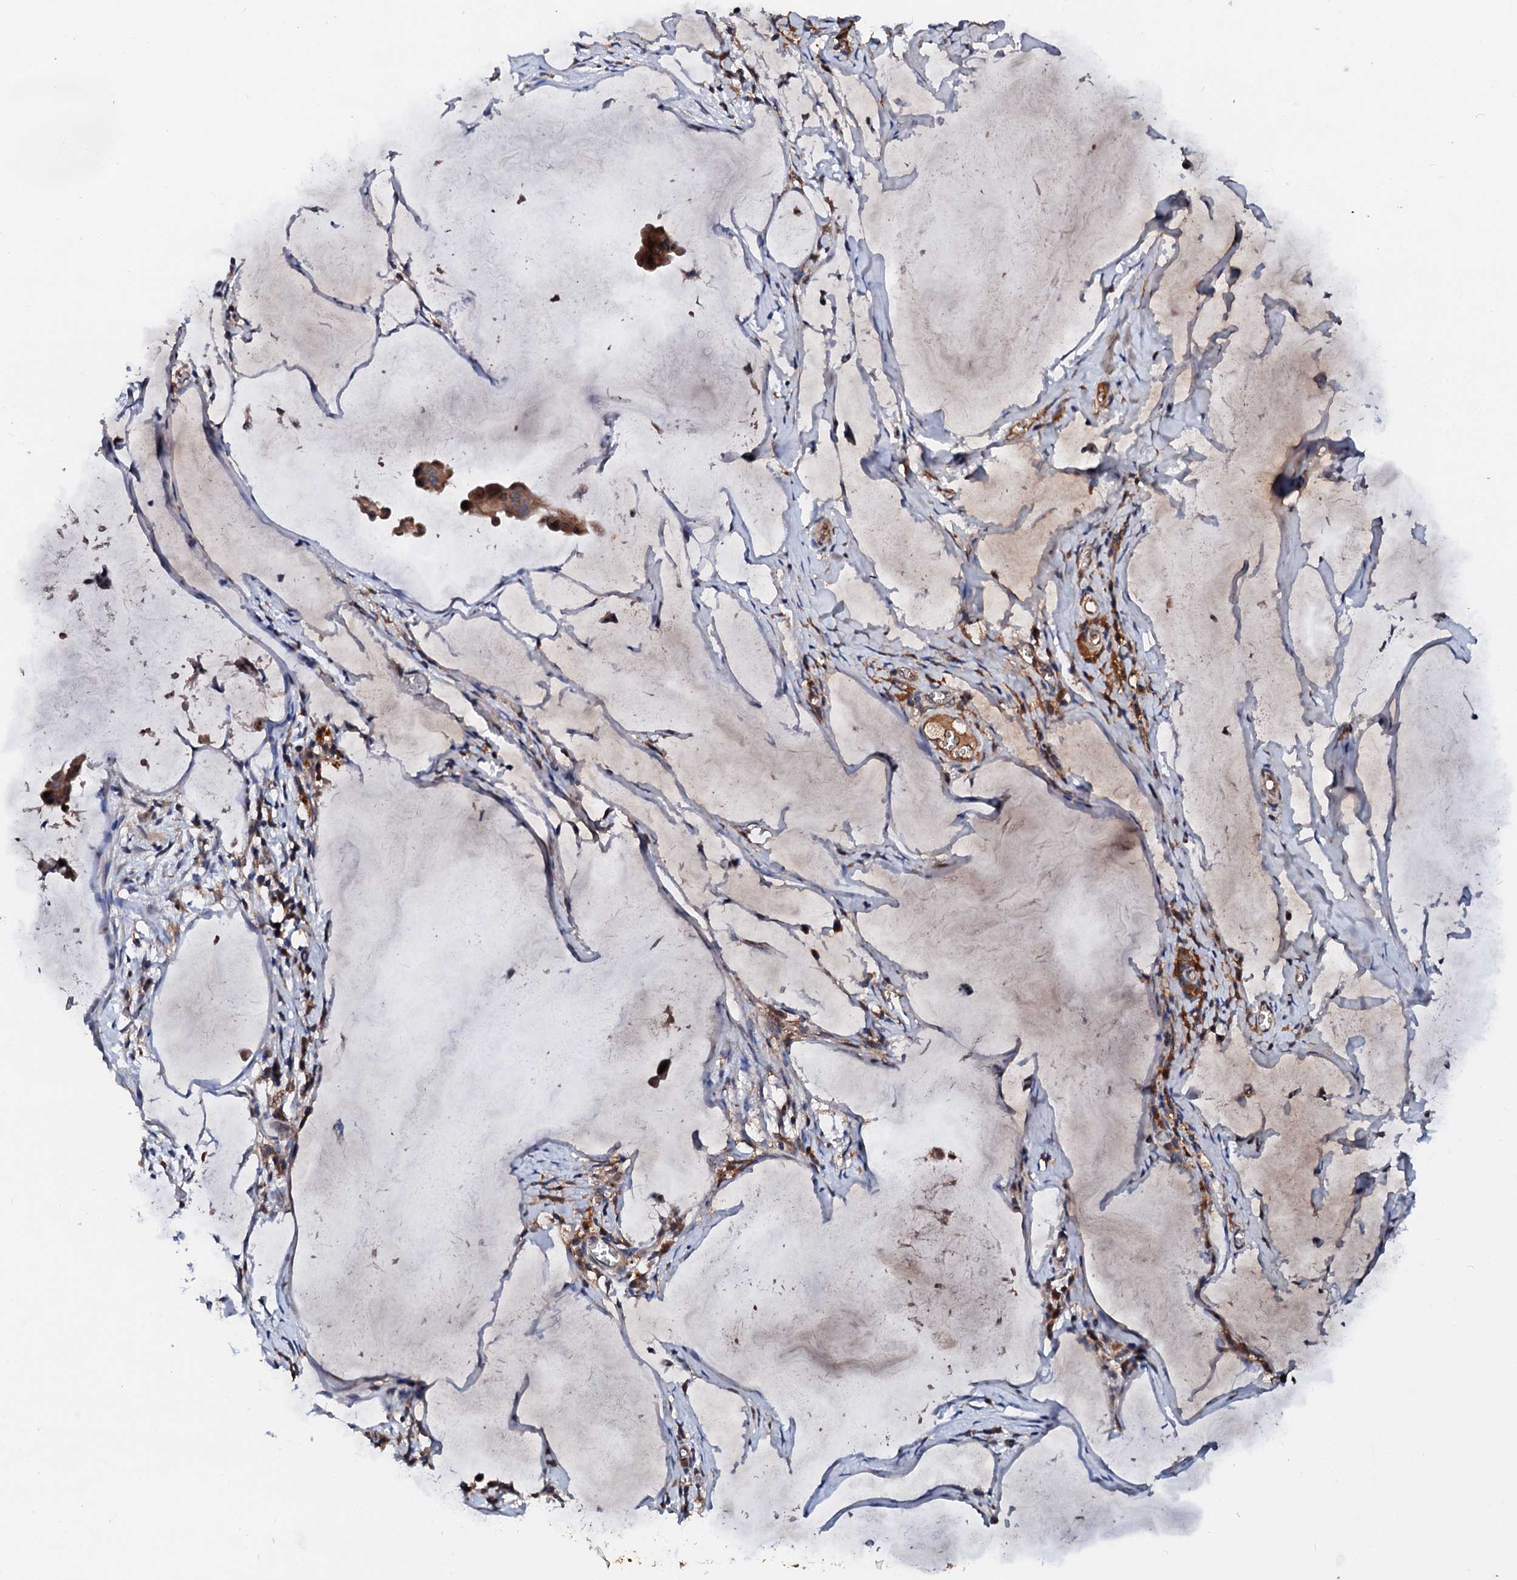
{"staining": {"intensity": "strong", "quantity": ">75%", "location": "cytoplasmic/membranous"}, "tissue": "ovarian cancer", "cell_type": "Tumor cells", "image_type": "cancer", "snomed": [{"axis": "morphology", "description": "Cystadenocarcinoma, mucinous, NOS"}, {"axis": "topography", "description": "Ovary"}], "caption": "The immunohistochemical stain highlights strong cytoplasmic/membranous expression in tumor cells of ovarian cancer (mucinous cystadenocarcinoma) tissue.", "gene": "EXTL1", "patient": {"sex": "female", "age": 73}}